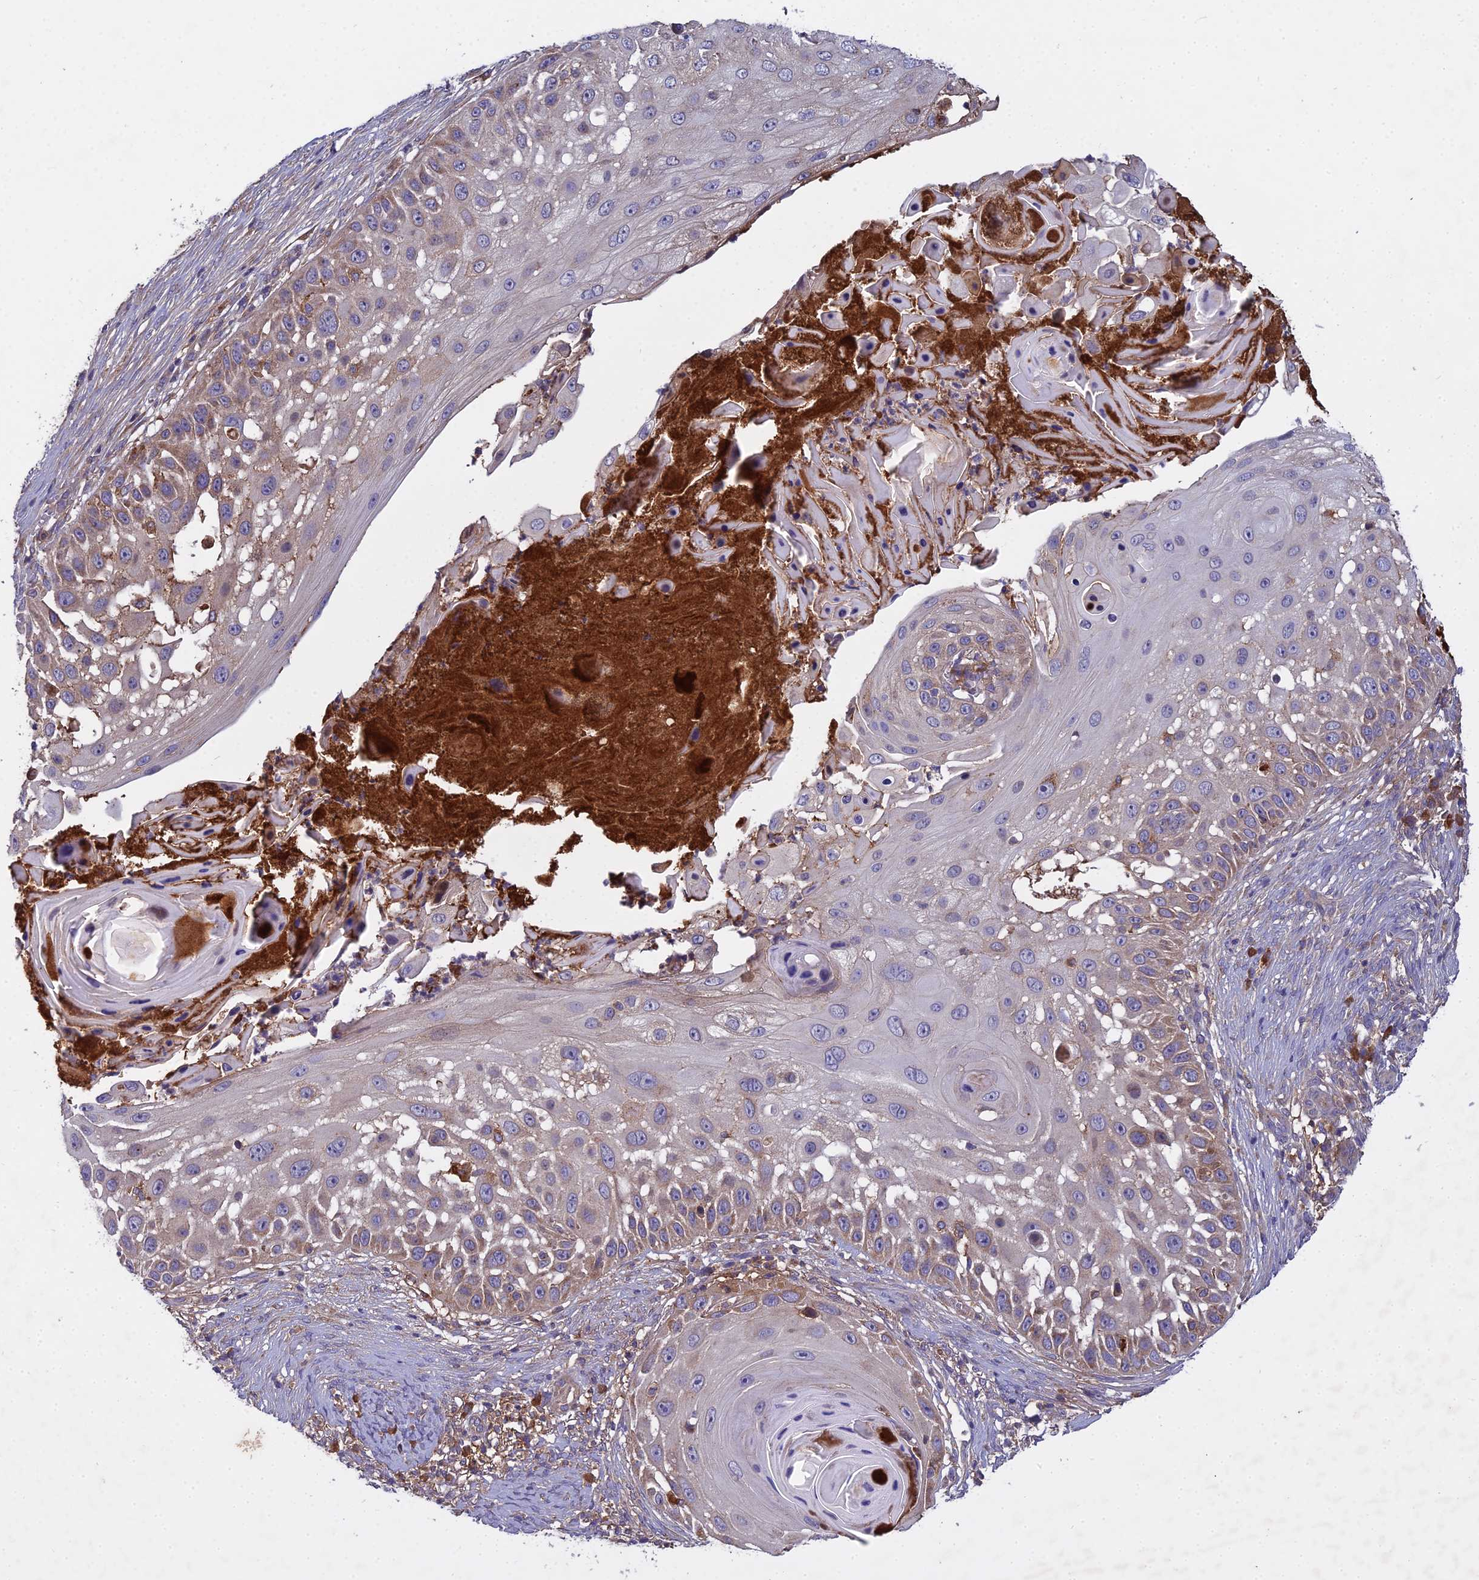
{"staining": {"intensity": "moderate", "quantity": "25%-75%", "location": "cytoplasmic/membranous"}, "tissue": "skin cancer", "cell_type": "Tumor cells", "image_type": "cancer", "snomed": [{"axis": "morphology", "description": "Squamous cell carcinoma, NOS"}, {"axis": "topography", "description": "Skin"}], "caption": "Squamous cell carcinoma (skin) stained with a protein marker demonstrates moderate staining in tumor cells.", "gene": "CCDC167", "patient": {"sex": "female", "age": 44}}